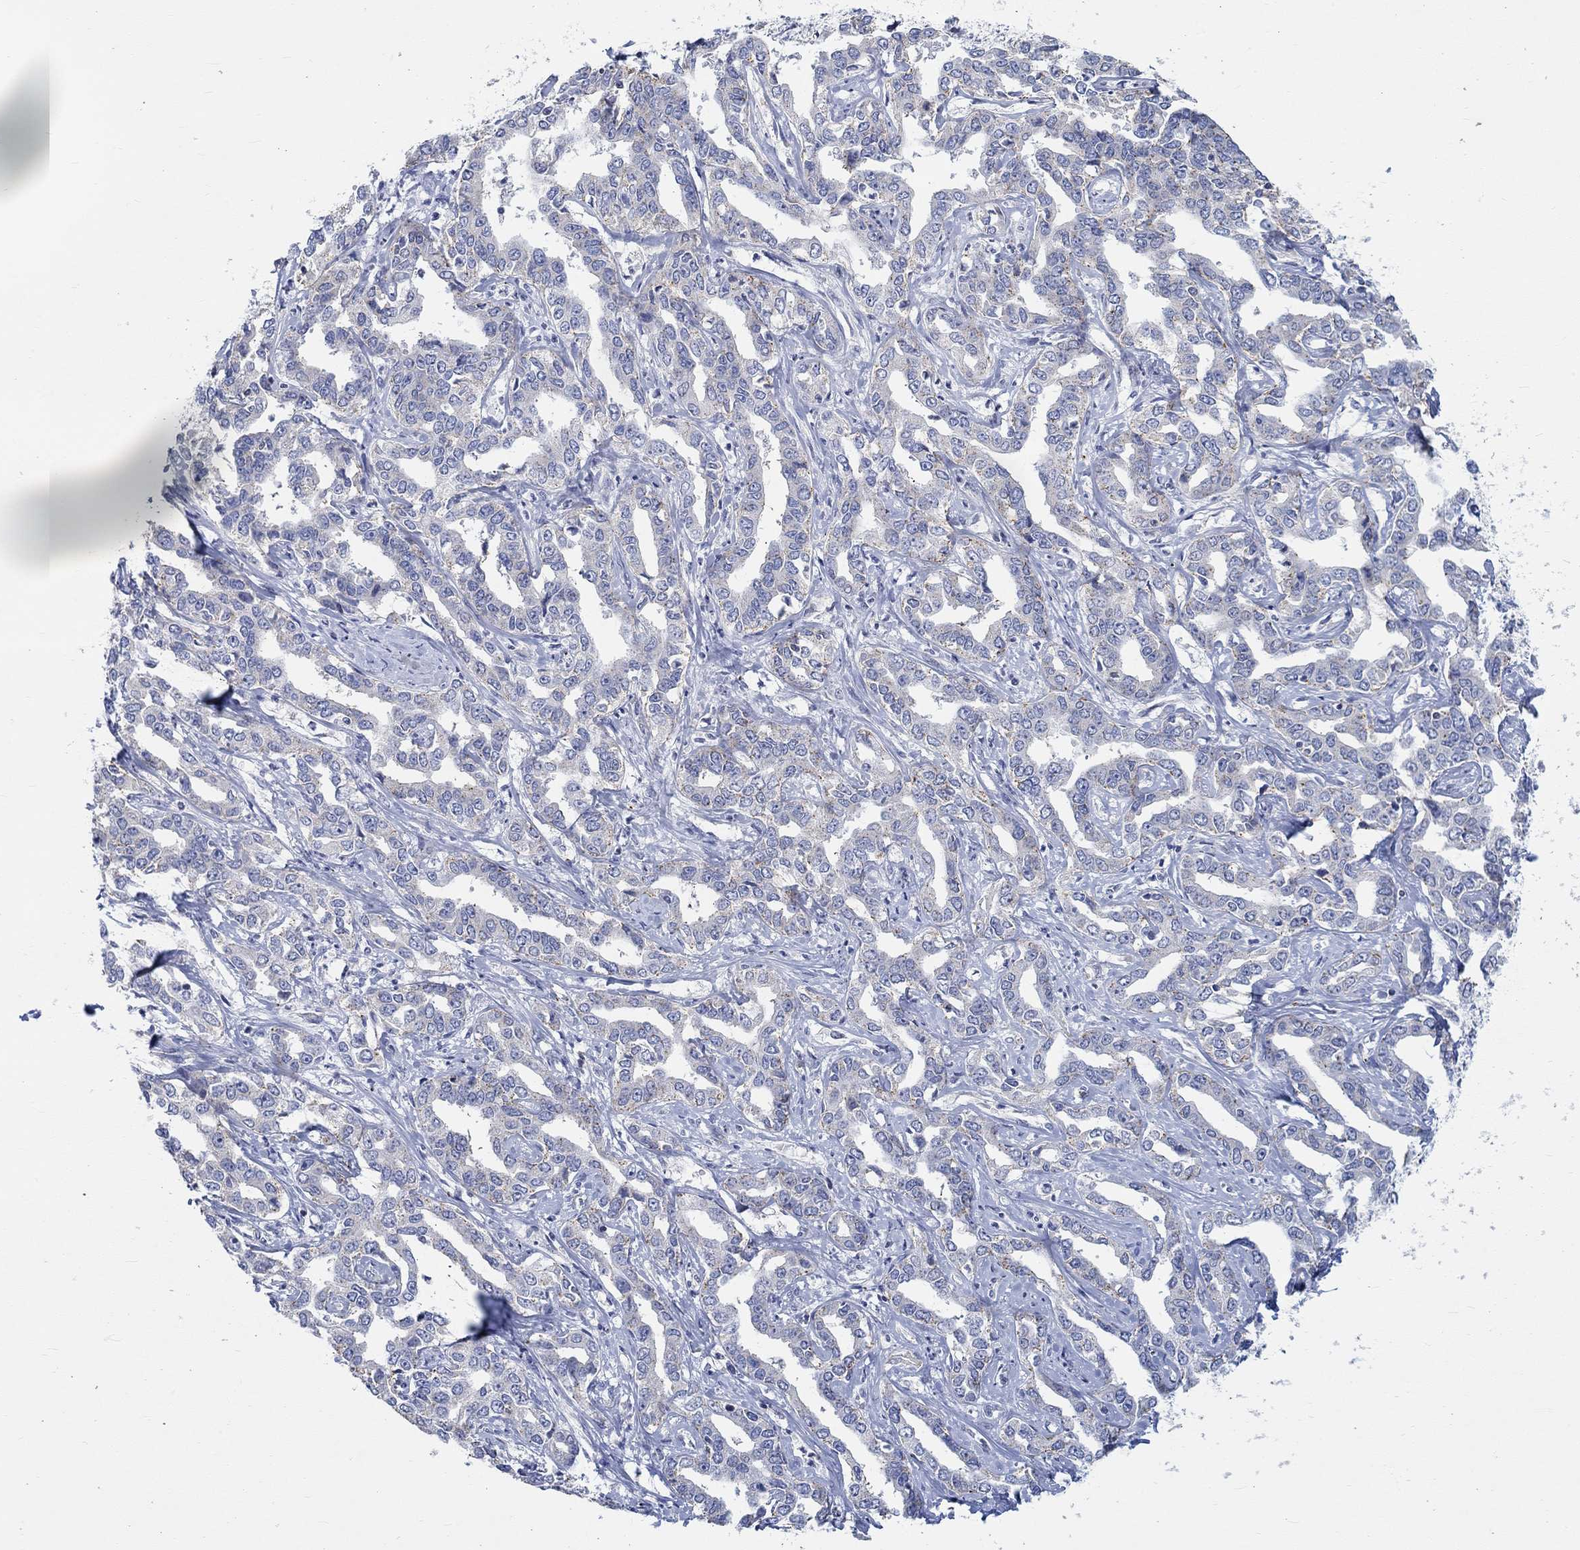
{"staining": {"intensity": "negative", "quantity": "none", "location": "none"}, "tissue": "liver cancer", "cell_type": "Tumor cells", "image_type": "cancer", "snomed": [{"axis": "morphology", "description": "Cholangiocarcinoma"}, {"axis": "topography", "description": "Liver"}], "caption": "Micrograph shows no significant protein positivity in tumor cells of liver cancer.", "gene": "NAV3", "patient": {"sex": "male", "age": 59}}